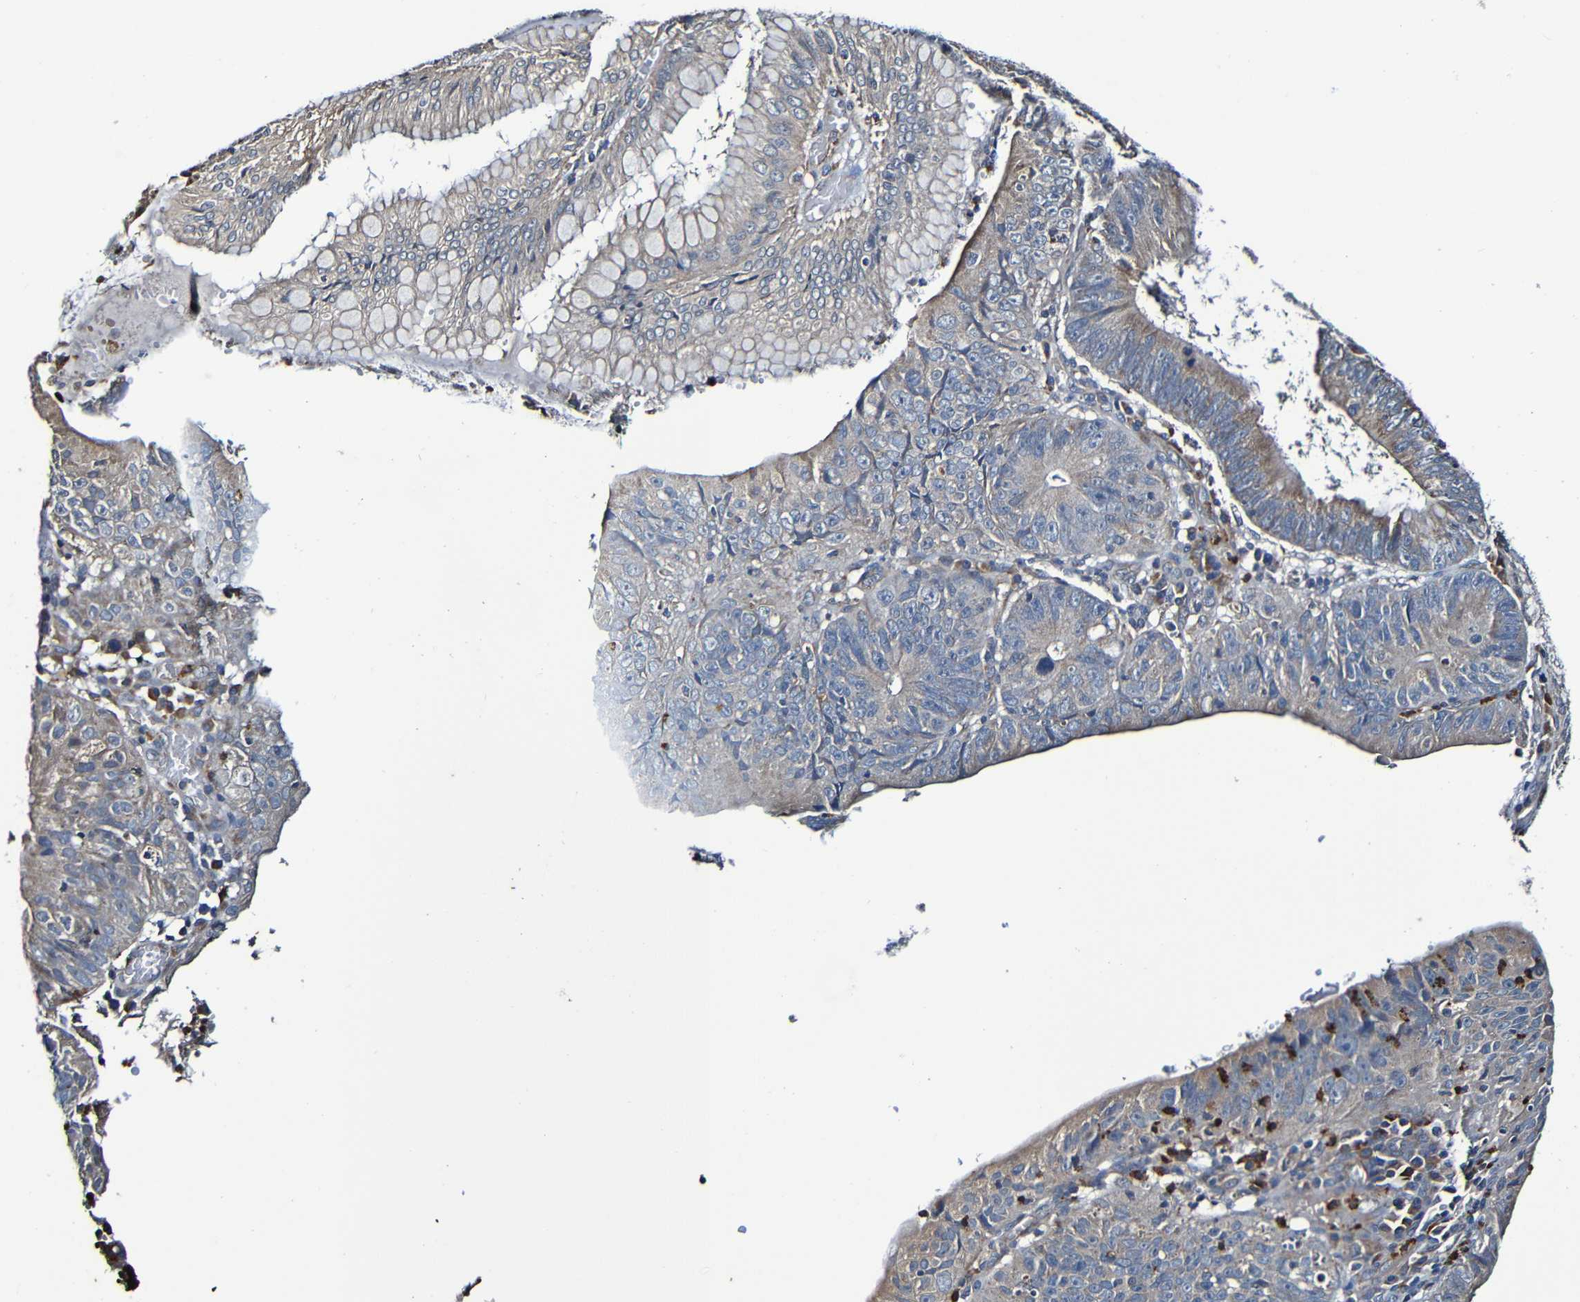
{"staining": {"intensity": "weak", "quantity": ">75%", "location": "cytoplasmic/membranous"}, "tissue": "stomach cancer", "cell_type": "Tumor cells", "image_type": "cancer", "snomed": [{"axis": "morphology", "description": "Adenocarcinoma, NOS"}, {"axis": "topography", "description": "Stomach"}], "caption": "Stomach cancer (adenocarcinoma) stained for a protein (brown) reveals weak cytoplasmic/membranous positive staining in about >75% of tumor cells.", "gene": "ADAM15", "patient": {"sex": "male", "age": 59}}